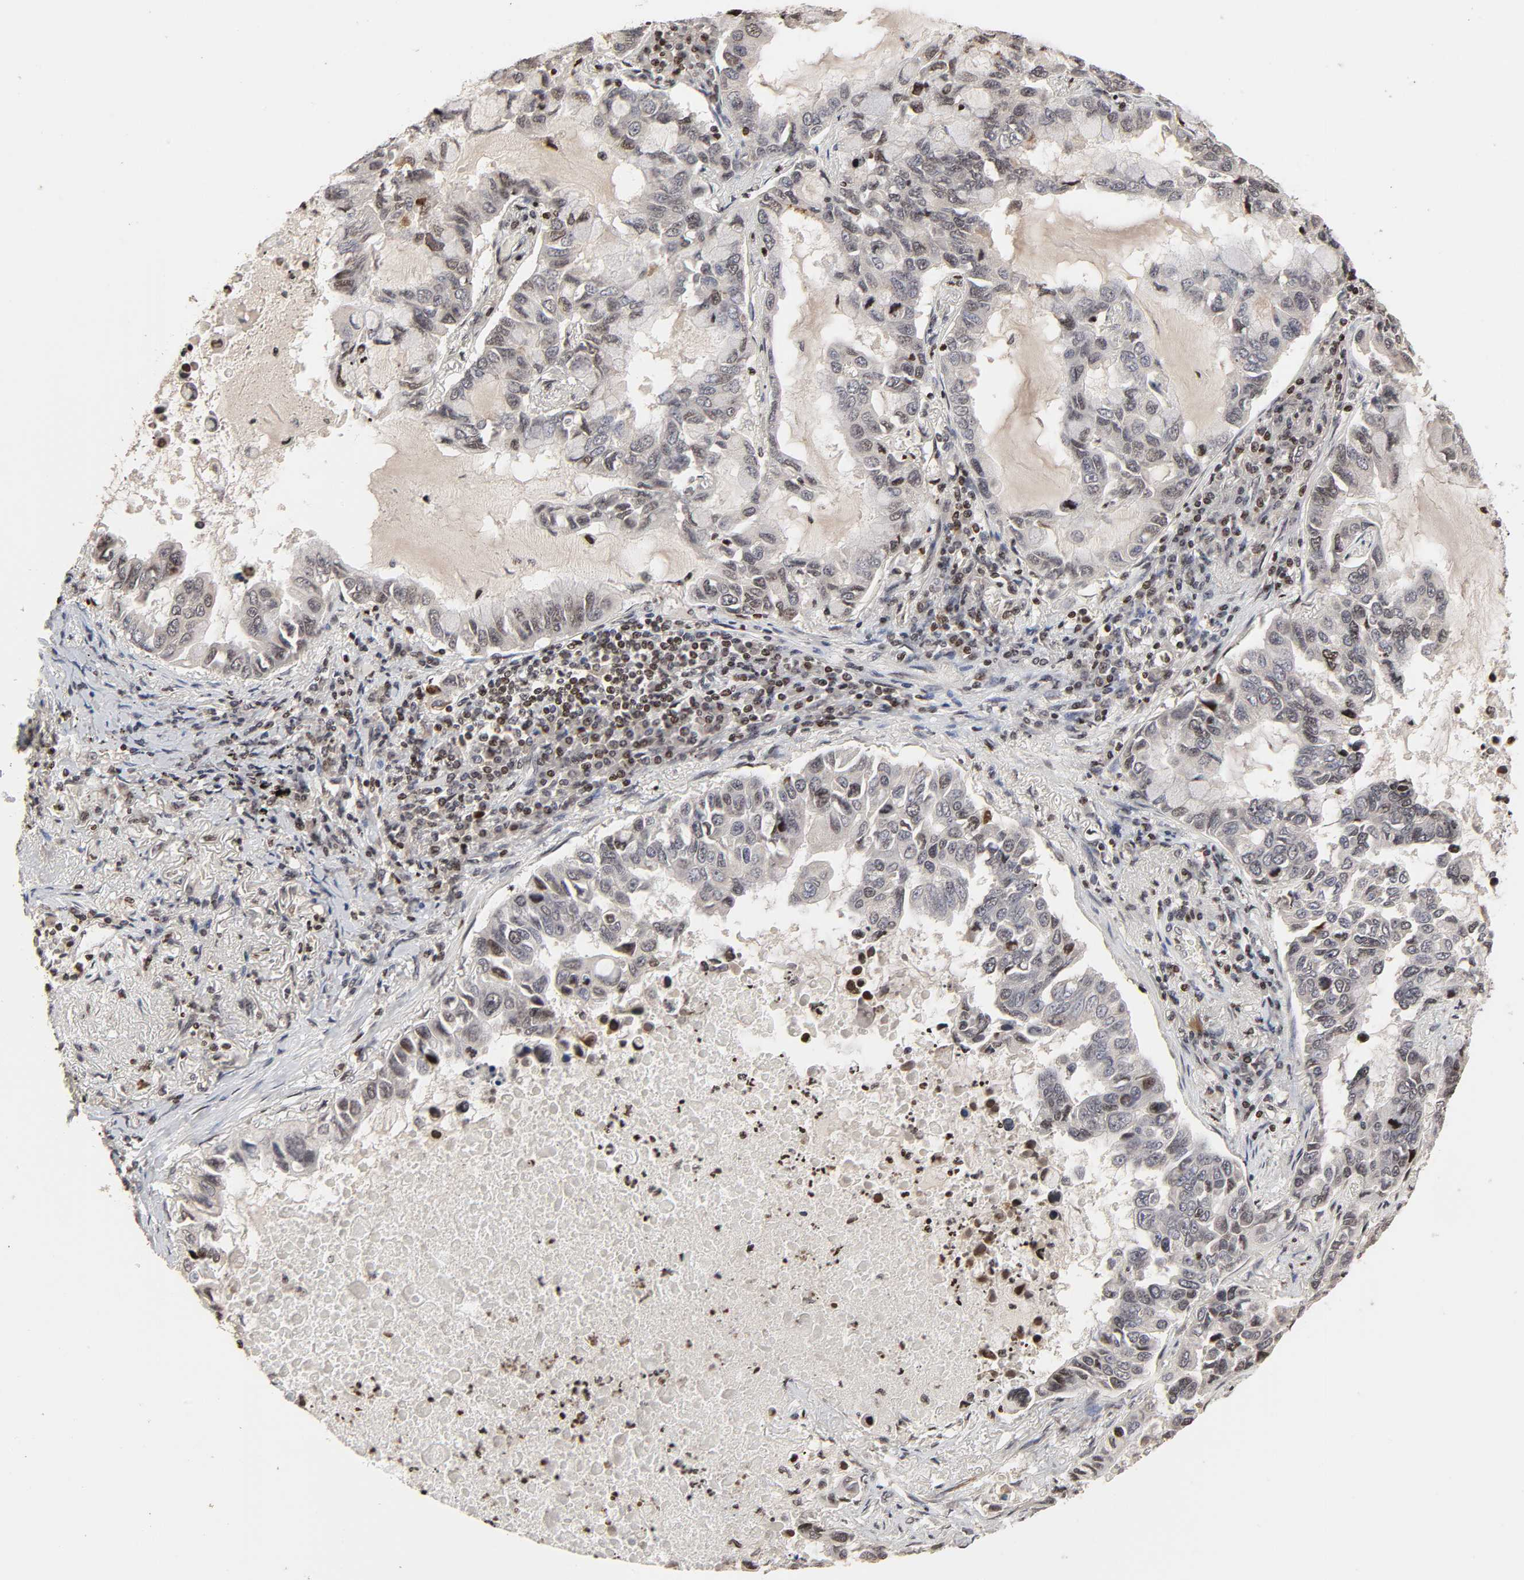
{"staining": {"intensity": "weak", "quantity": "<25%", "location": "nuclear"}, "tissue": "lung cancer", "cell_type": "Tumor cells", "image_type": "cancer", "snomed": [{"axis": "morphology", "description": "Adenocarcinoma, NOS"}, {"axis": "topography", "description": "Lung"}], "caption": "Adenocarcinoma (lung) stained for a protein using IHC demonstrates no positivity tumor cells.", "gene": "ZNF473", "patient": {"sex": "male", "age": 64}}